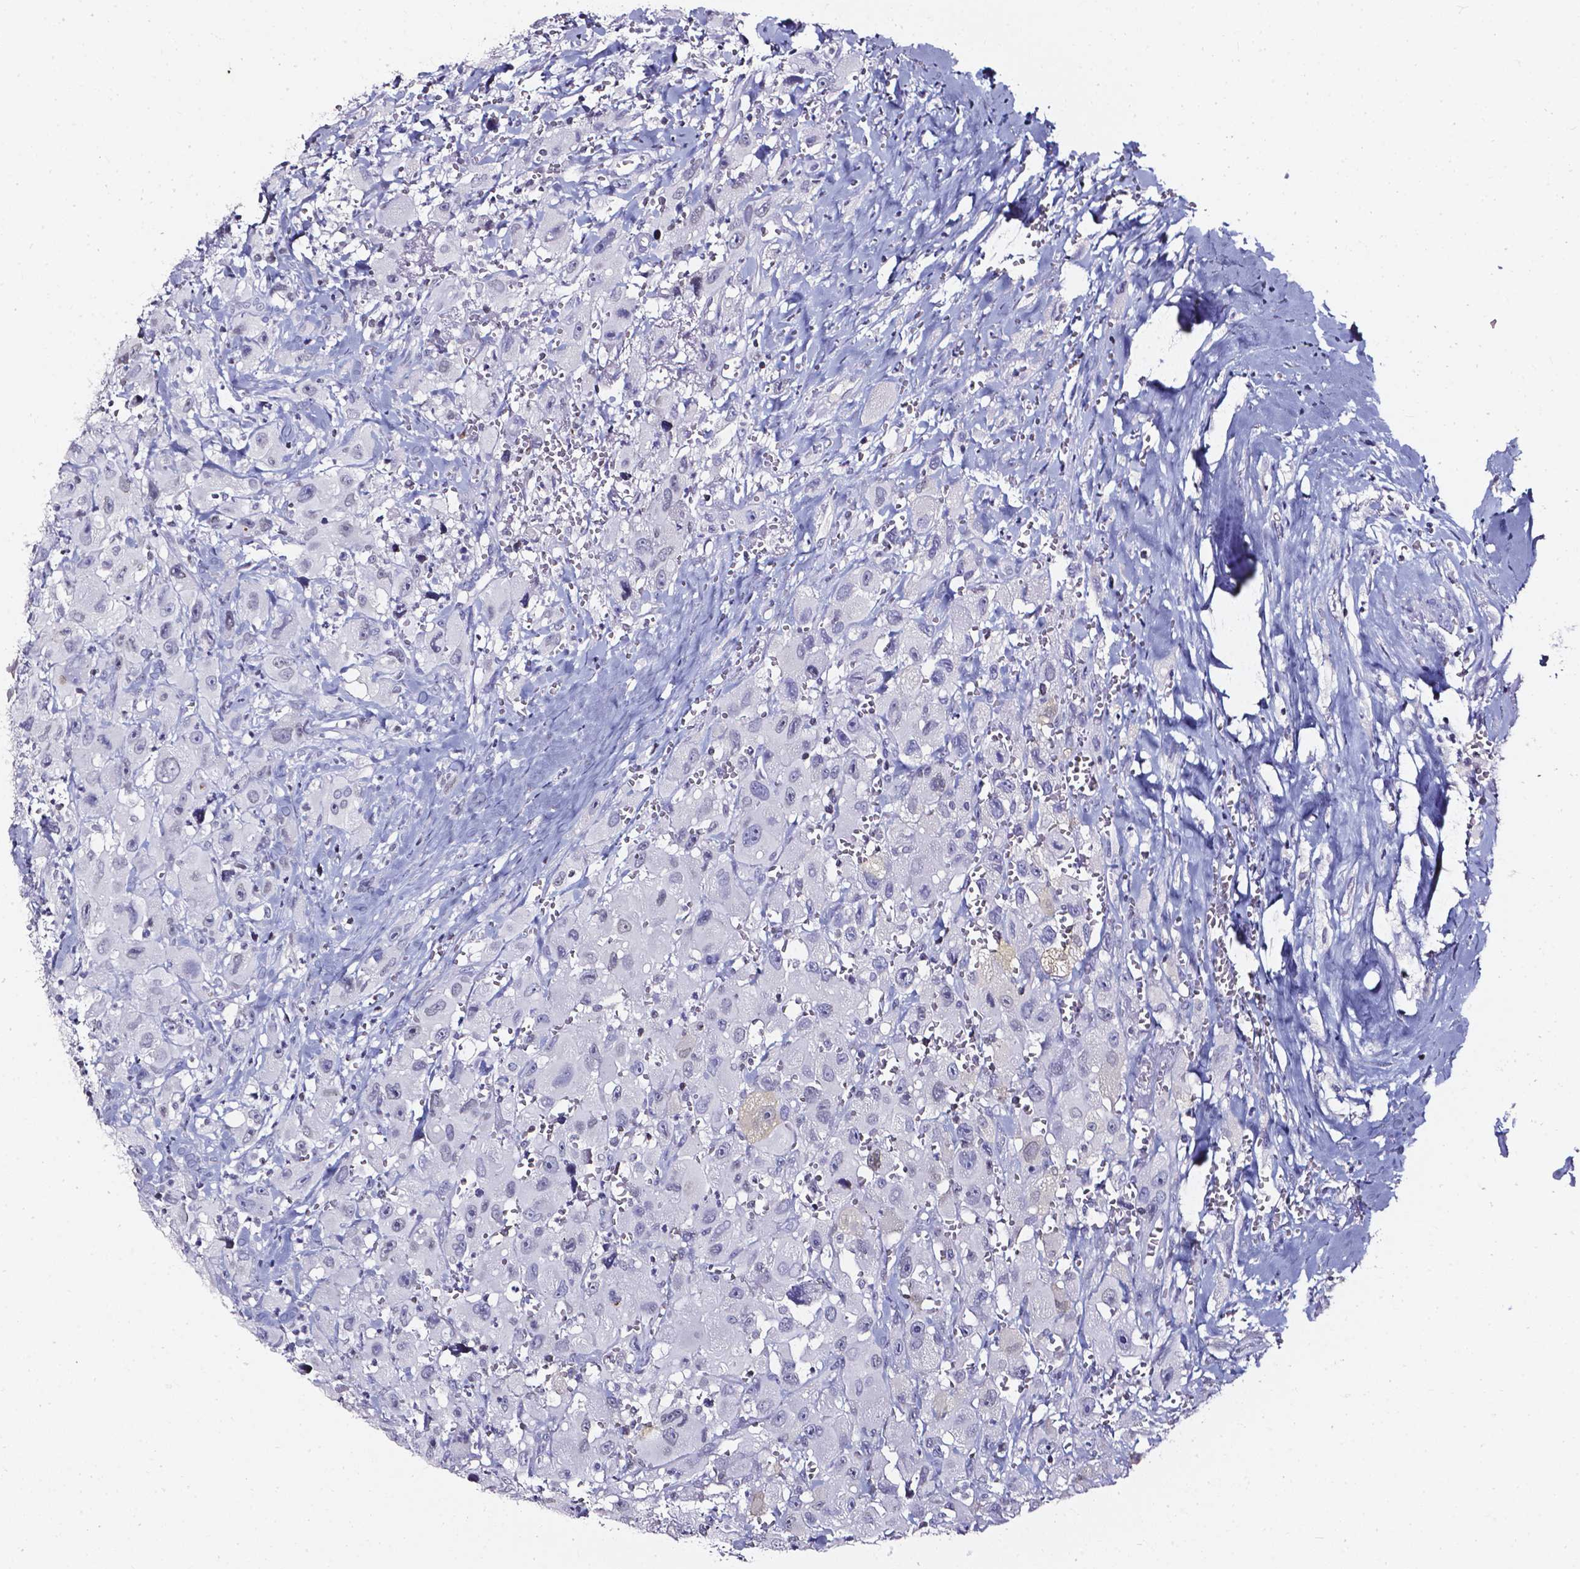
{"staining": {"intensity": "negative", "quantity": "none", "location": "none"}, "tissue": "head and neck cancer", "cell_type": "Tumor cells", "image_type": "cancer", "snomed": [{"axis": "morphology", "description": "Squamous cell carcinoma, NOS"}, {"axis": "morphology", "description": "Squamous cell carcinoma, metastatic, NOS"}, {"axis": "topography", "description": "Oral tissue"}, {"axis": "topography", "description": "Head-Neck"}], "caption": "This is an immunohistochemistry micrograph of head and neck cancer (metastatic squamous cell carcinoma). There is no positivity in tumor cells.", "gene": "AKR1B10", "patient": {"sex": "female", "age": 85}}